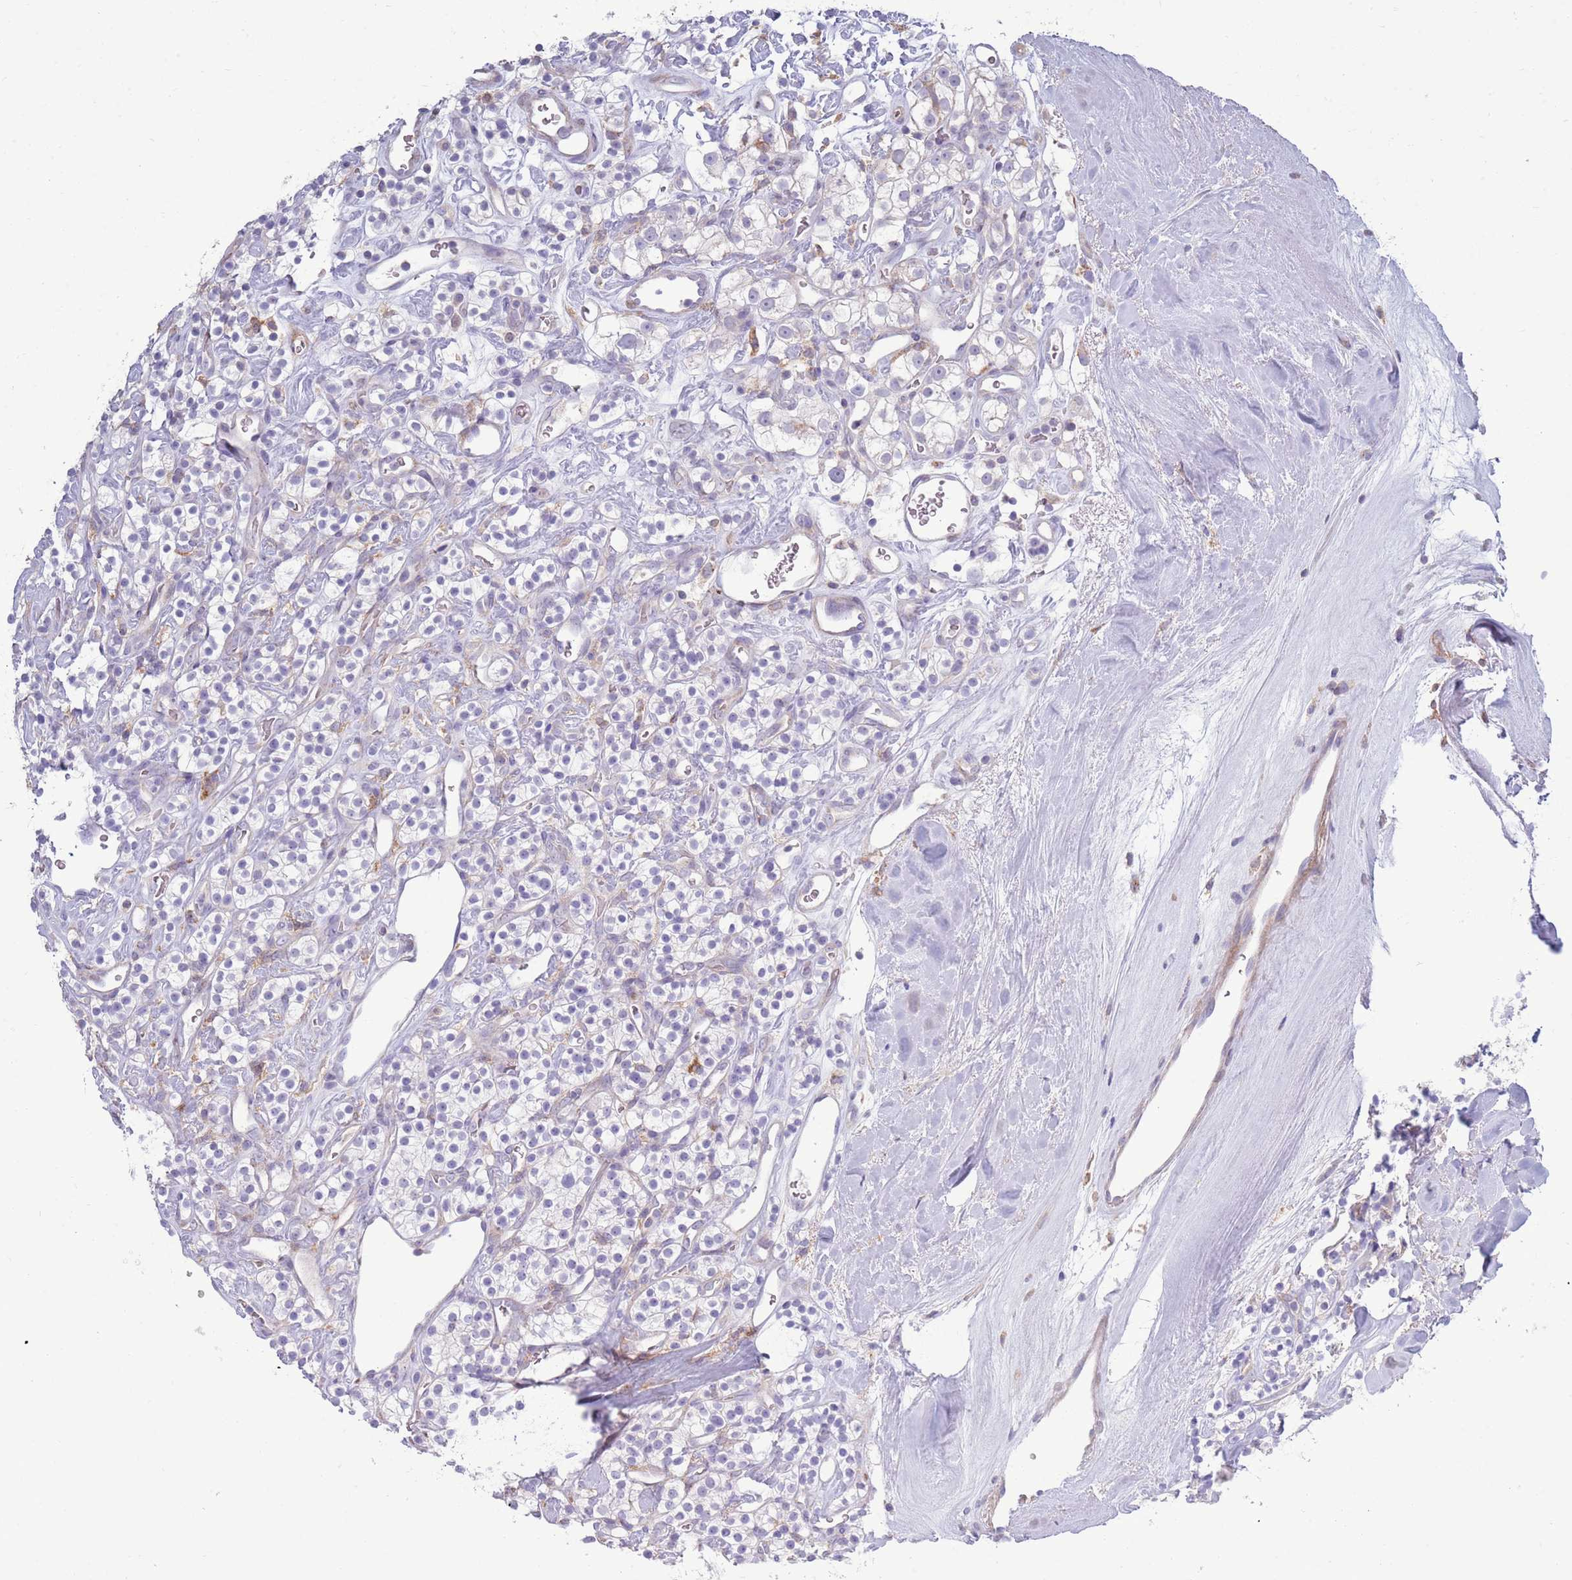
{"staining": {"intensity": "negative", "quantity": "none", "location": "none"}, "tissue": "renal cancer", "cell_type": "Tumor cells", "image_type": "cancer", "snomed": [{"axis": "morphology", "description": "Adenocarcinoma, NOS"}, {"axis": "topography", "description": "Kidney"}], "caption": "Tumor cells show no significant protein positivity in renal adenocarcinoma. (DAB immunohistochemistry (IHC), high magnification).", "gene": "ACSBG1", "patient": {"sex": "male", "age": 77}}